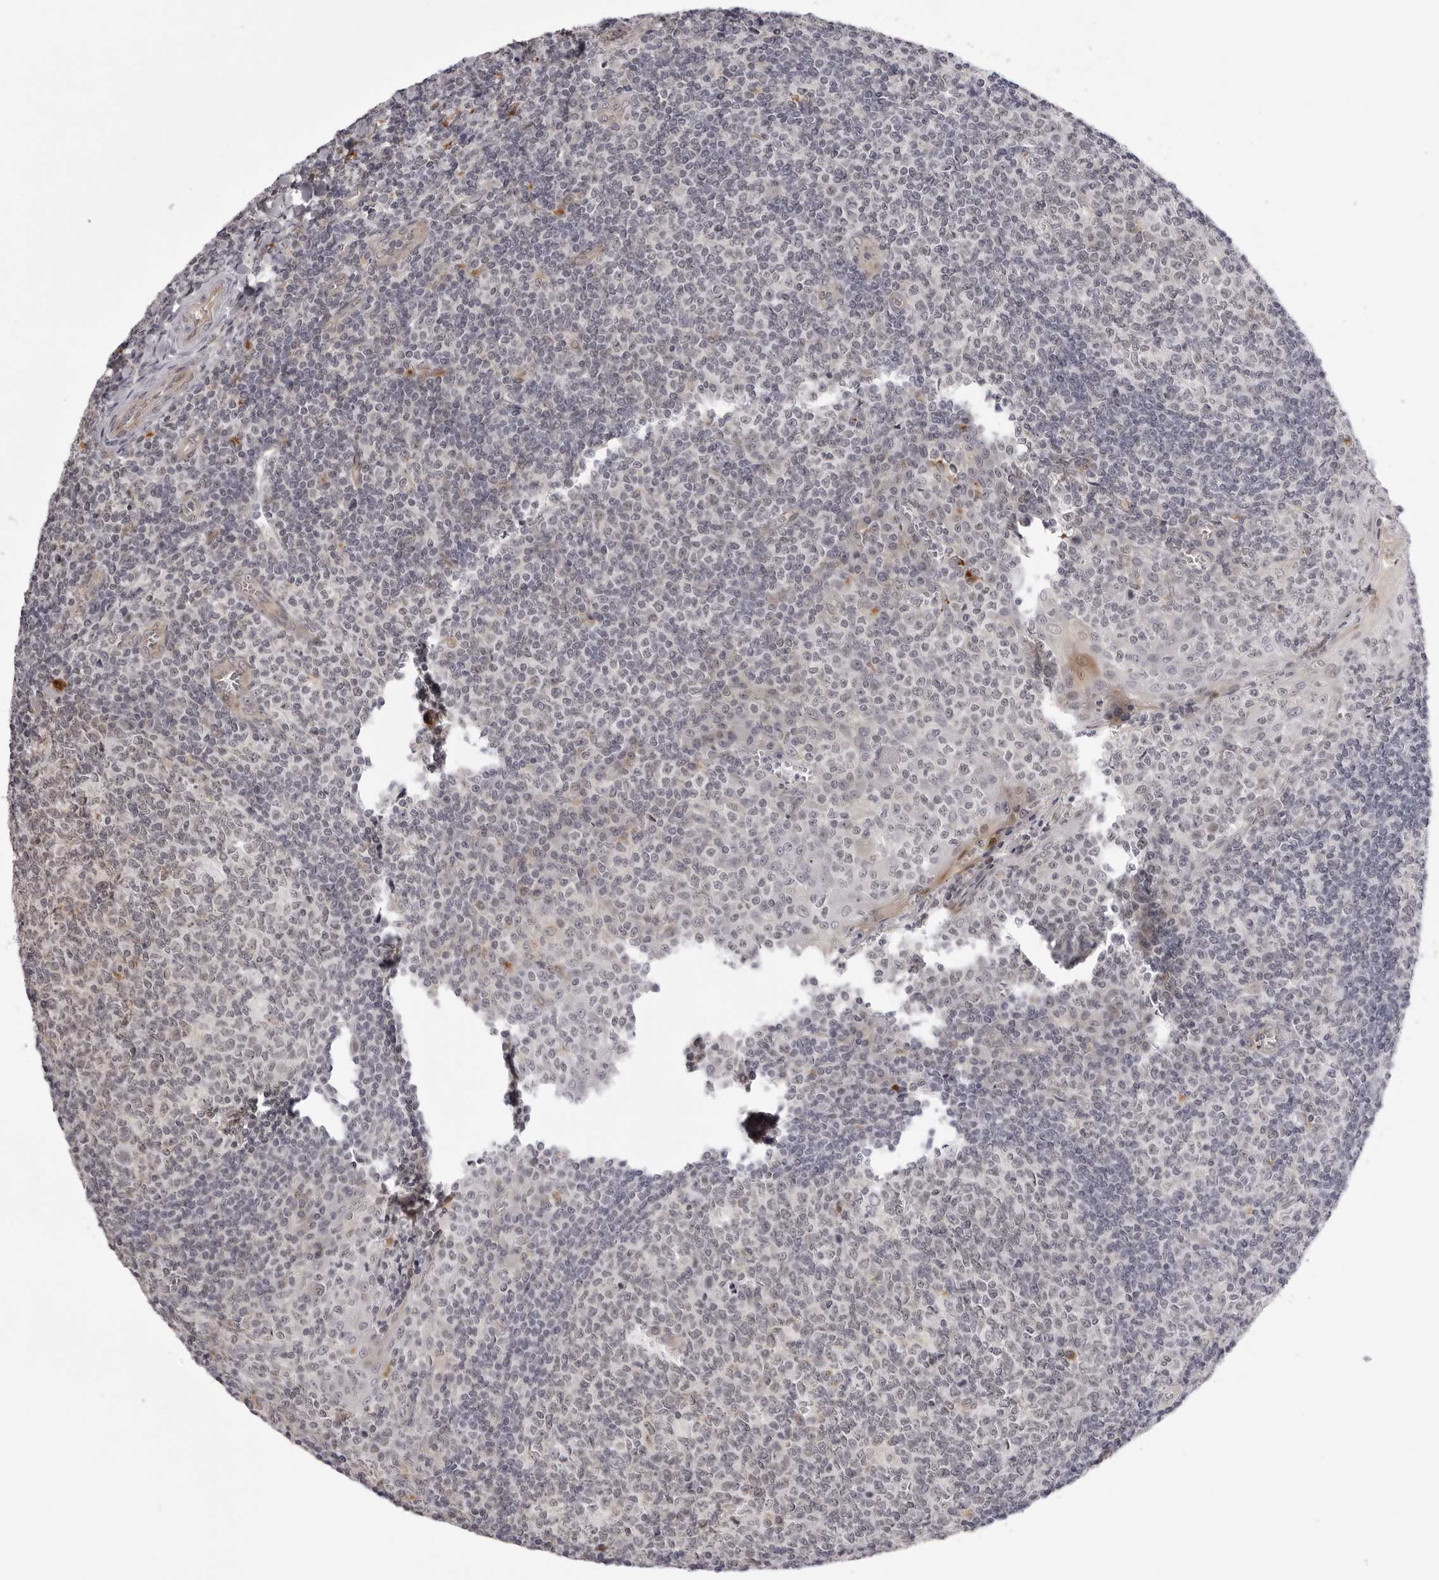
{"staining": {"intensity": "moderate", "quantity": "<25%", "location": "cytoplasmic/membranous"}, "tissue": "tonsil", "cell_type": "Germinal center cells", "image_type": "normal", "snomed": [{"axis": "morphology", "description": "Normal tissue, NOS"}, {"axis": "topography", "description": "Tonsil"}], "caption": "An image showing moderate cytoplasmic/membranous positivity in about <25% of germinal center cells in benign tonsil, as visualized by brown immunohistochemical staining.", "gene": "SUGCT", "patient": {"sex": "female", "age": 19}}